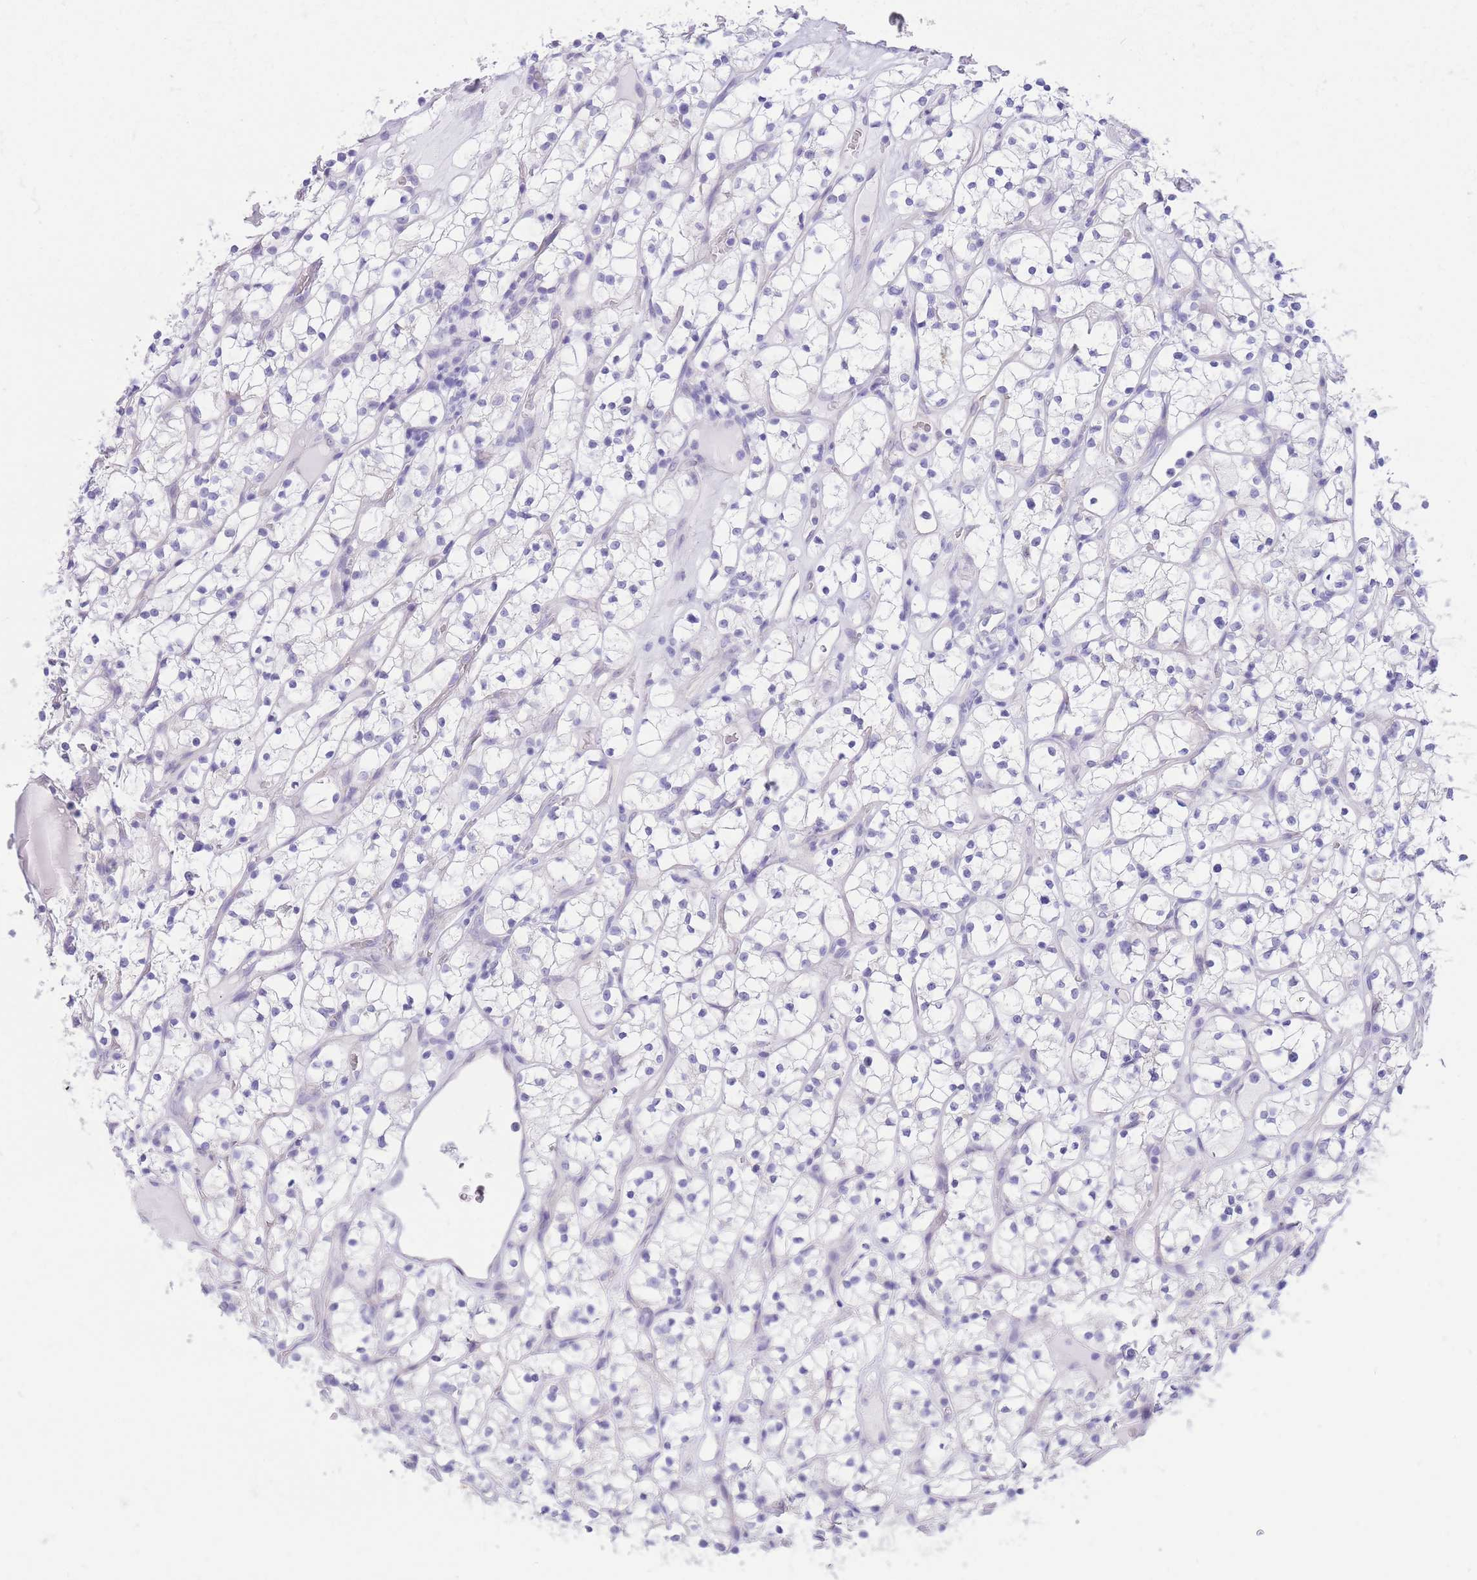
{"staining": {"intensity": "negative", "quantity": "none", "location": "none"}, "tissue": "renal cancer", "cell_type": "Tumor cells", "image_type": "cancer", "snomed": [{"axis": "morphology", "description": "Adenocarcinoma, NOS"}, {"axis": "topography", "description": "Kidney"}], "caption": "Tumor cells are negative for brown protein staining in renal adenocarcinoma. Nuclei are stained in blue.", "gene": "ZNF311", "patient": {"sex": "female", "age": 64}}